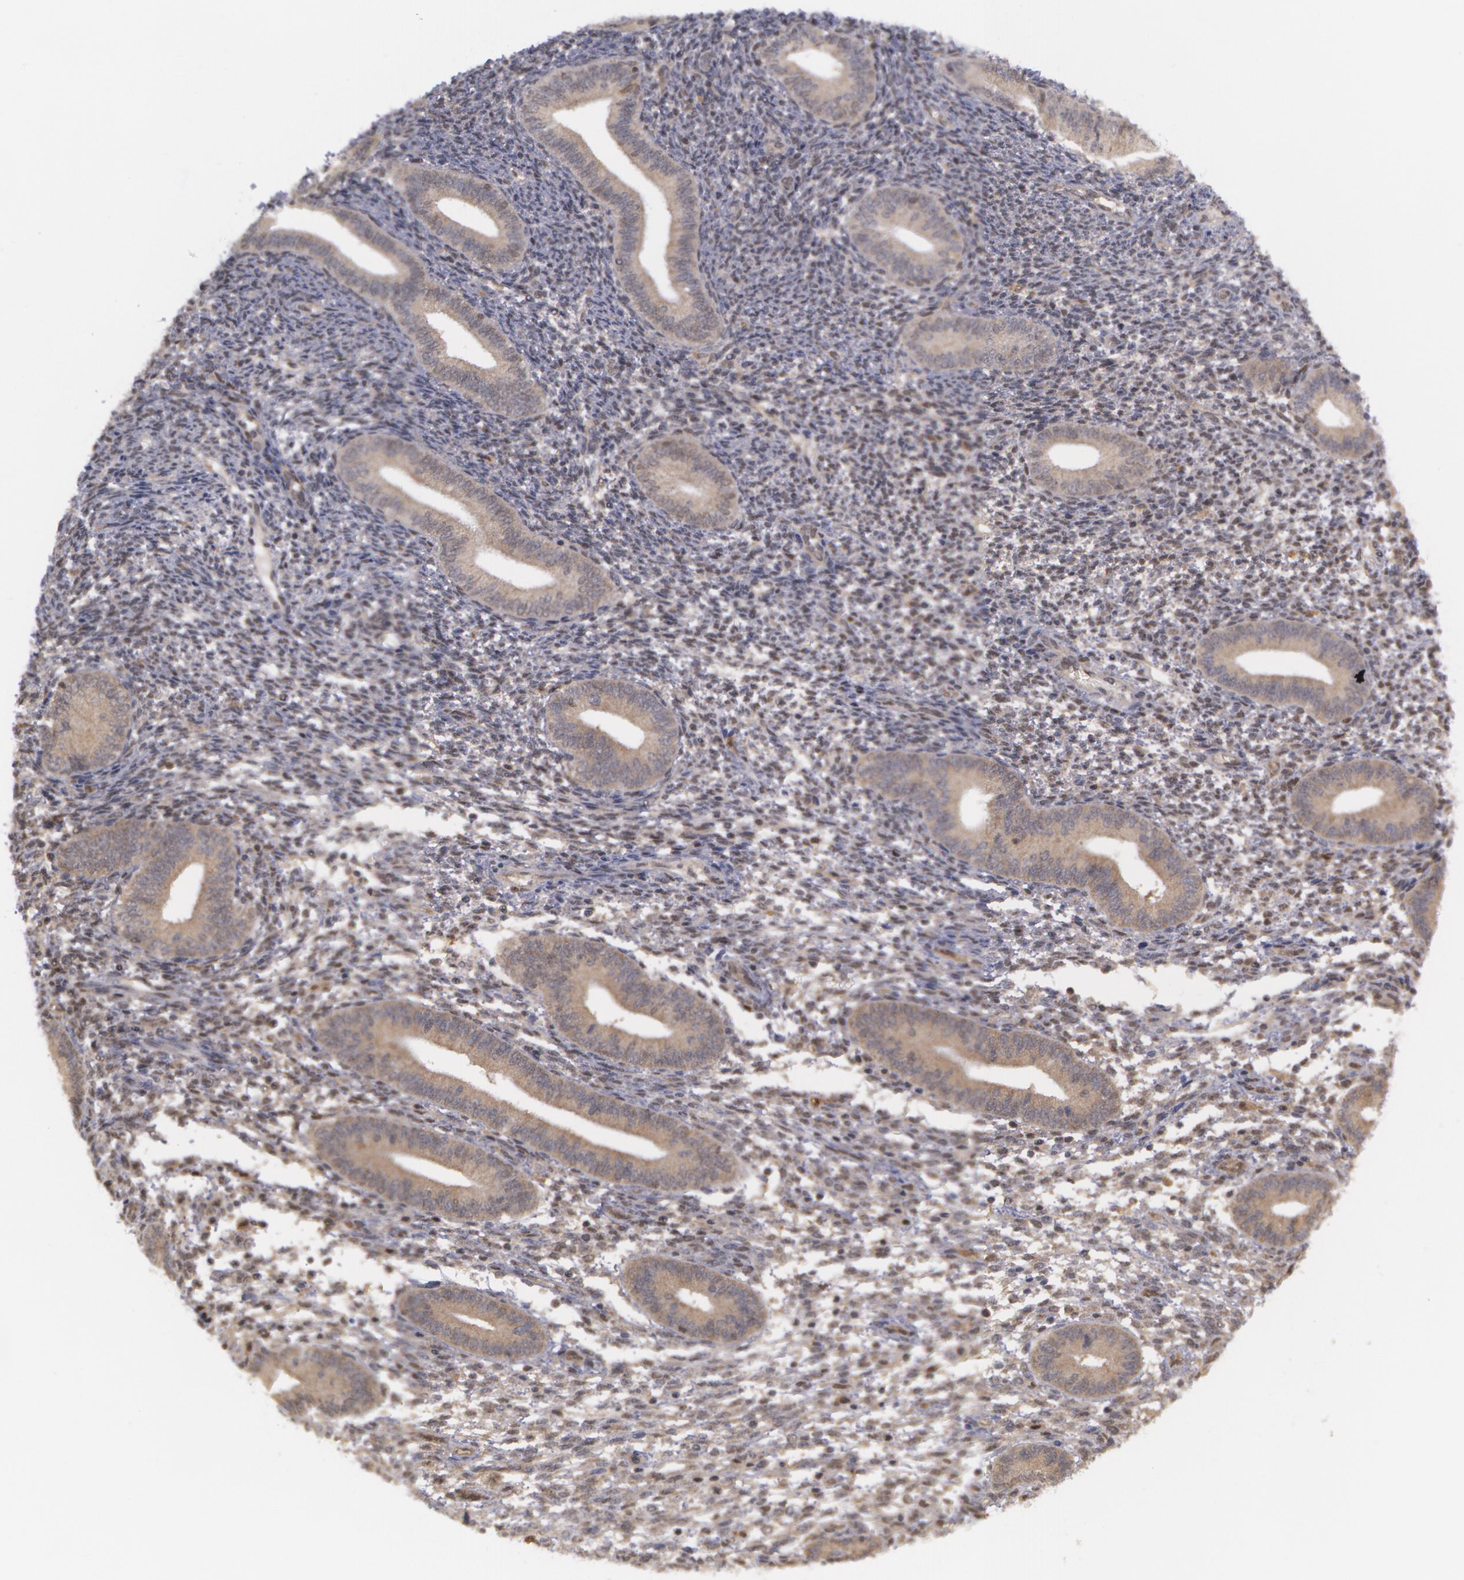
{"staining": {"intensity": "weak", "quantity": "<25%", "location": "cytoplasmic/membranous"}, "tissue": "endometrium", "cell_type": "Cells in endometrial stroma", "image_type": "normal", "snomed": [{"axis": "morphology", "description": "Normal tissue, NOS"}, {"axis": "topography", "description": "Endometrium"}], "caption": "Immunohistochemical staining of unremarkable endometrium shows no significant expression in cells in endometrial stroma. (IHC, brightfield microscopy, high magnification).", "gene": "TXNRD1", "patient": {"sex": "female", "age": 35}}